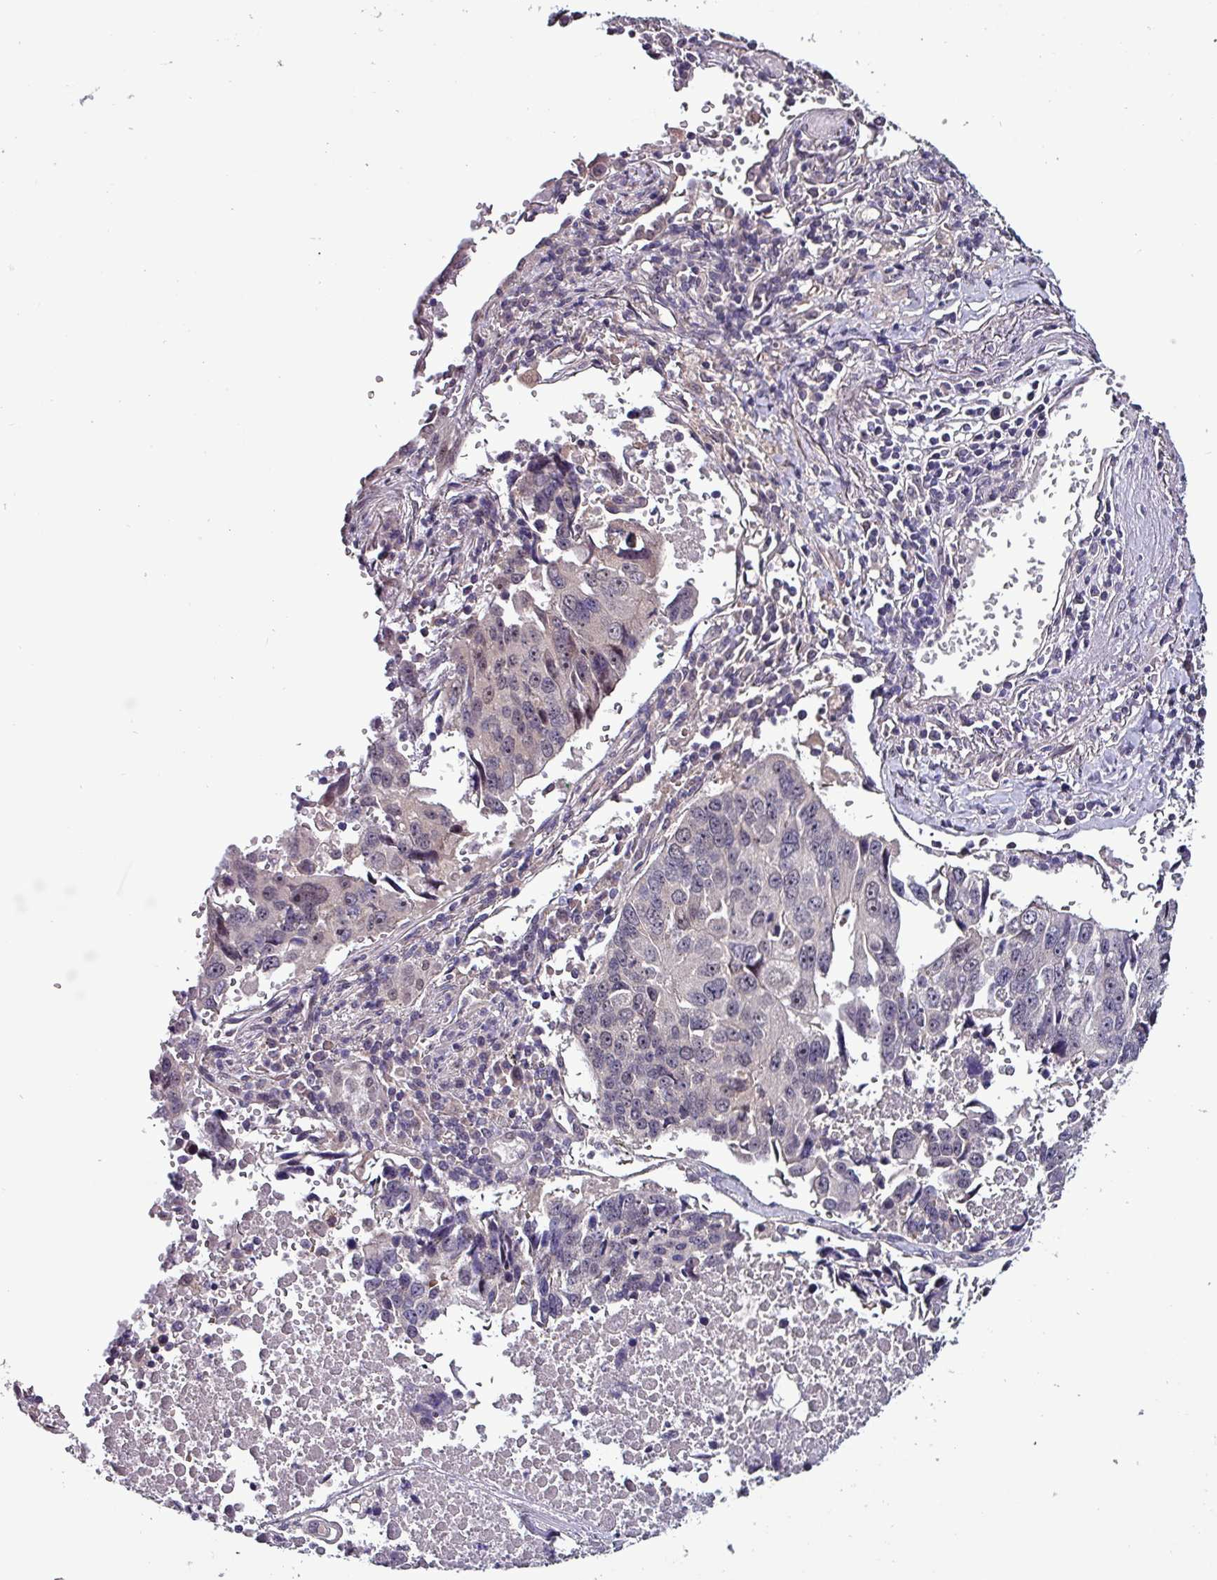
{"staining": {"intensity": "weak", "quantity": "<25%", "location": "cytoplasmic/membranous"}, "tissue": "lung cancer", "cell_type": "Tumor cells", "image_type": "cancer", "snomed": [{"axis": "morphology", "description": "Squamous cell carcinoma, NOS"}, {"axis": "topography", "description": "Lung"}], "caption": "Protein analysis of lung cancer (squamous cell carcinoma) demonstrates no significant positivity in tumor cells. Nuclei are stained in blue.", "gene": "GRAPL", "patient": {"sex": "female", "age": 66}}